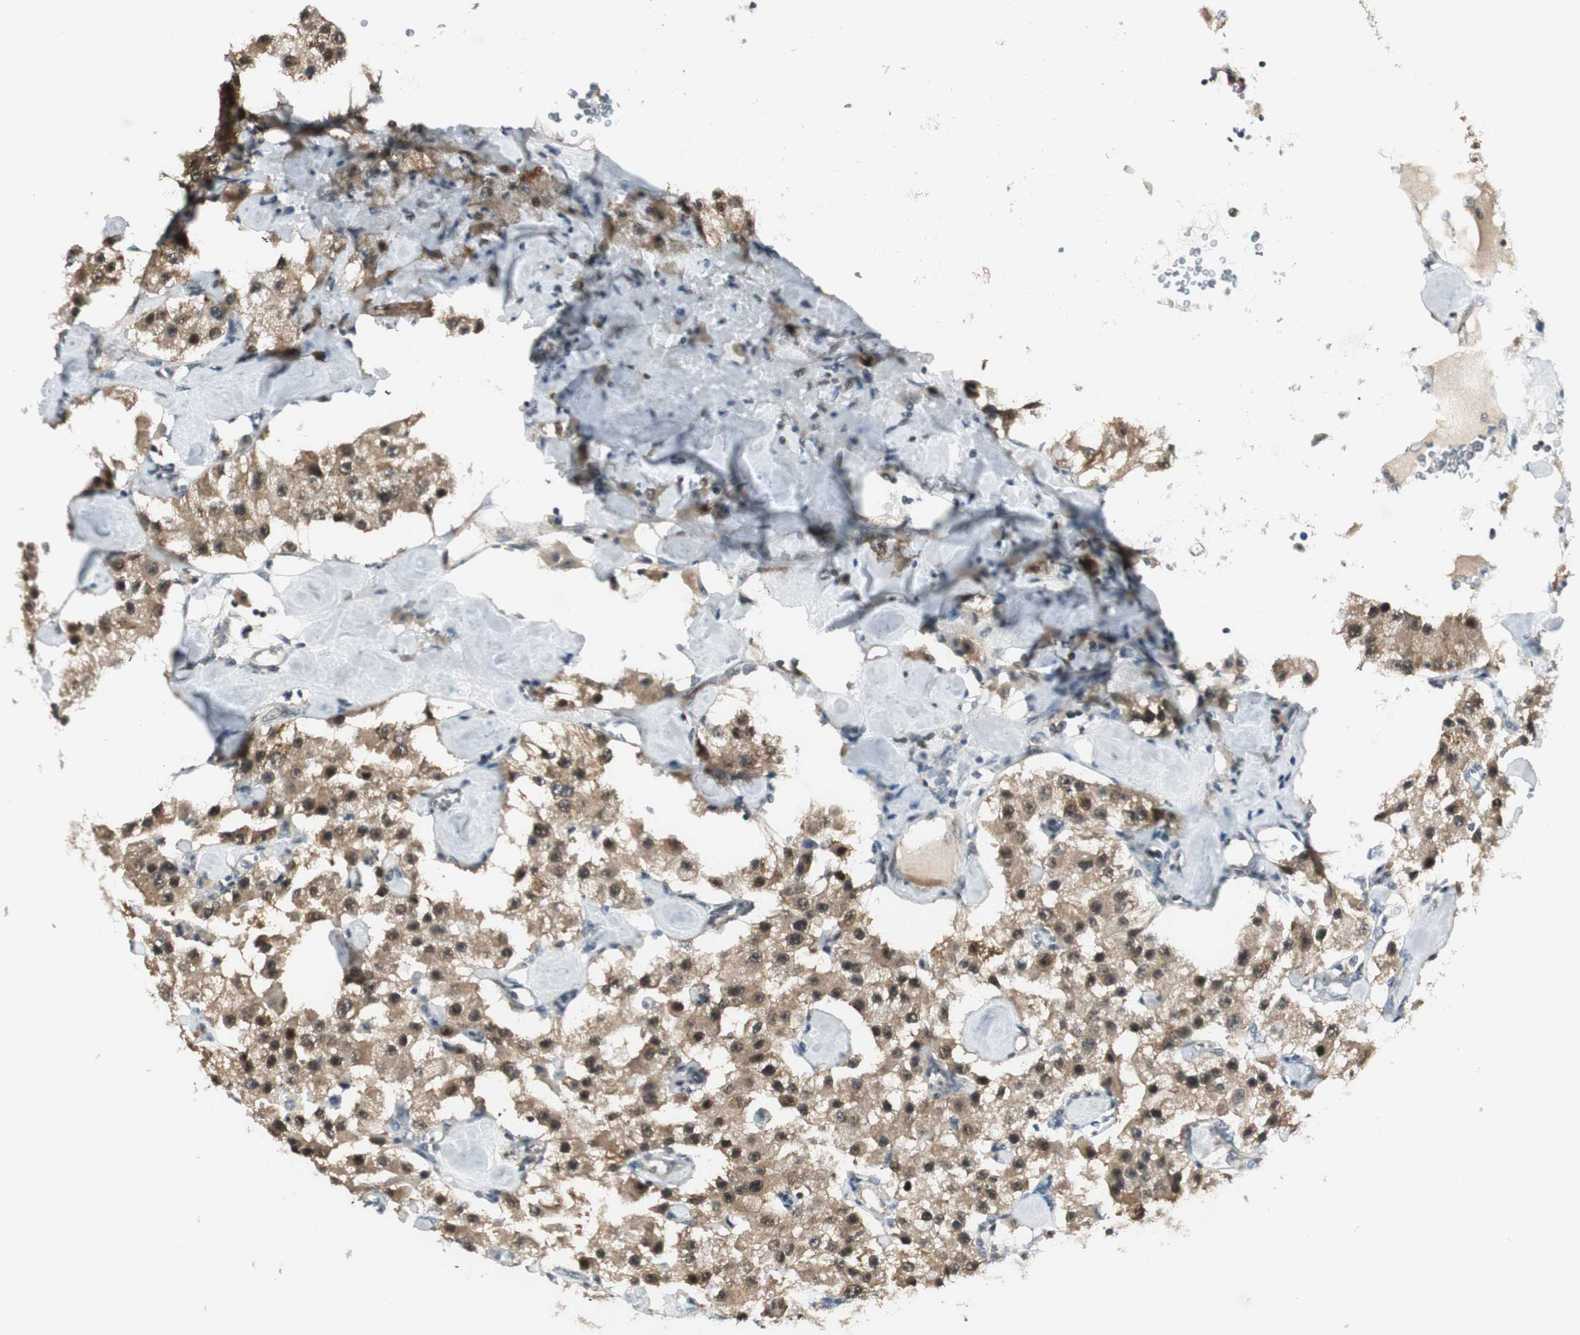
{"staining": {"intensity": "weak", "quantity": "25%-75%", "location": "cytoplasmic/membranous,nuclear"}, "tissue": "carcinoid", "cell_type": "Tumor cells", "image_type": "cancer", "snomed": [{"axis": "morphology", "description": "Carcinoid, malignant, NOS"}, {"axis": "topography", "description": "Pancreas"}], "caption": "Immunohistochemistry (IHC) (DAB) staining of human malignant carcinoid shows weak cytoplasmic/membranous and nuclear protein staining in approximately 25%-75% of tumor cells.", "gene": "IPO5", "patient": {"sex": "male", "age": 41}}